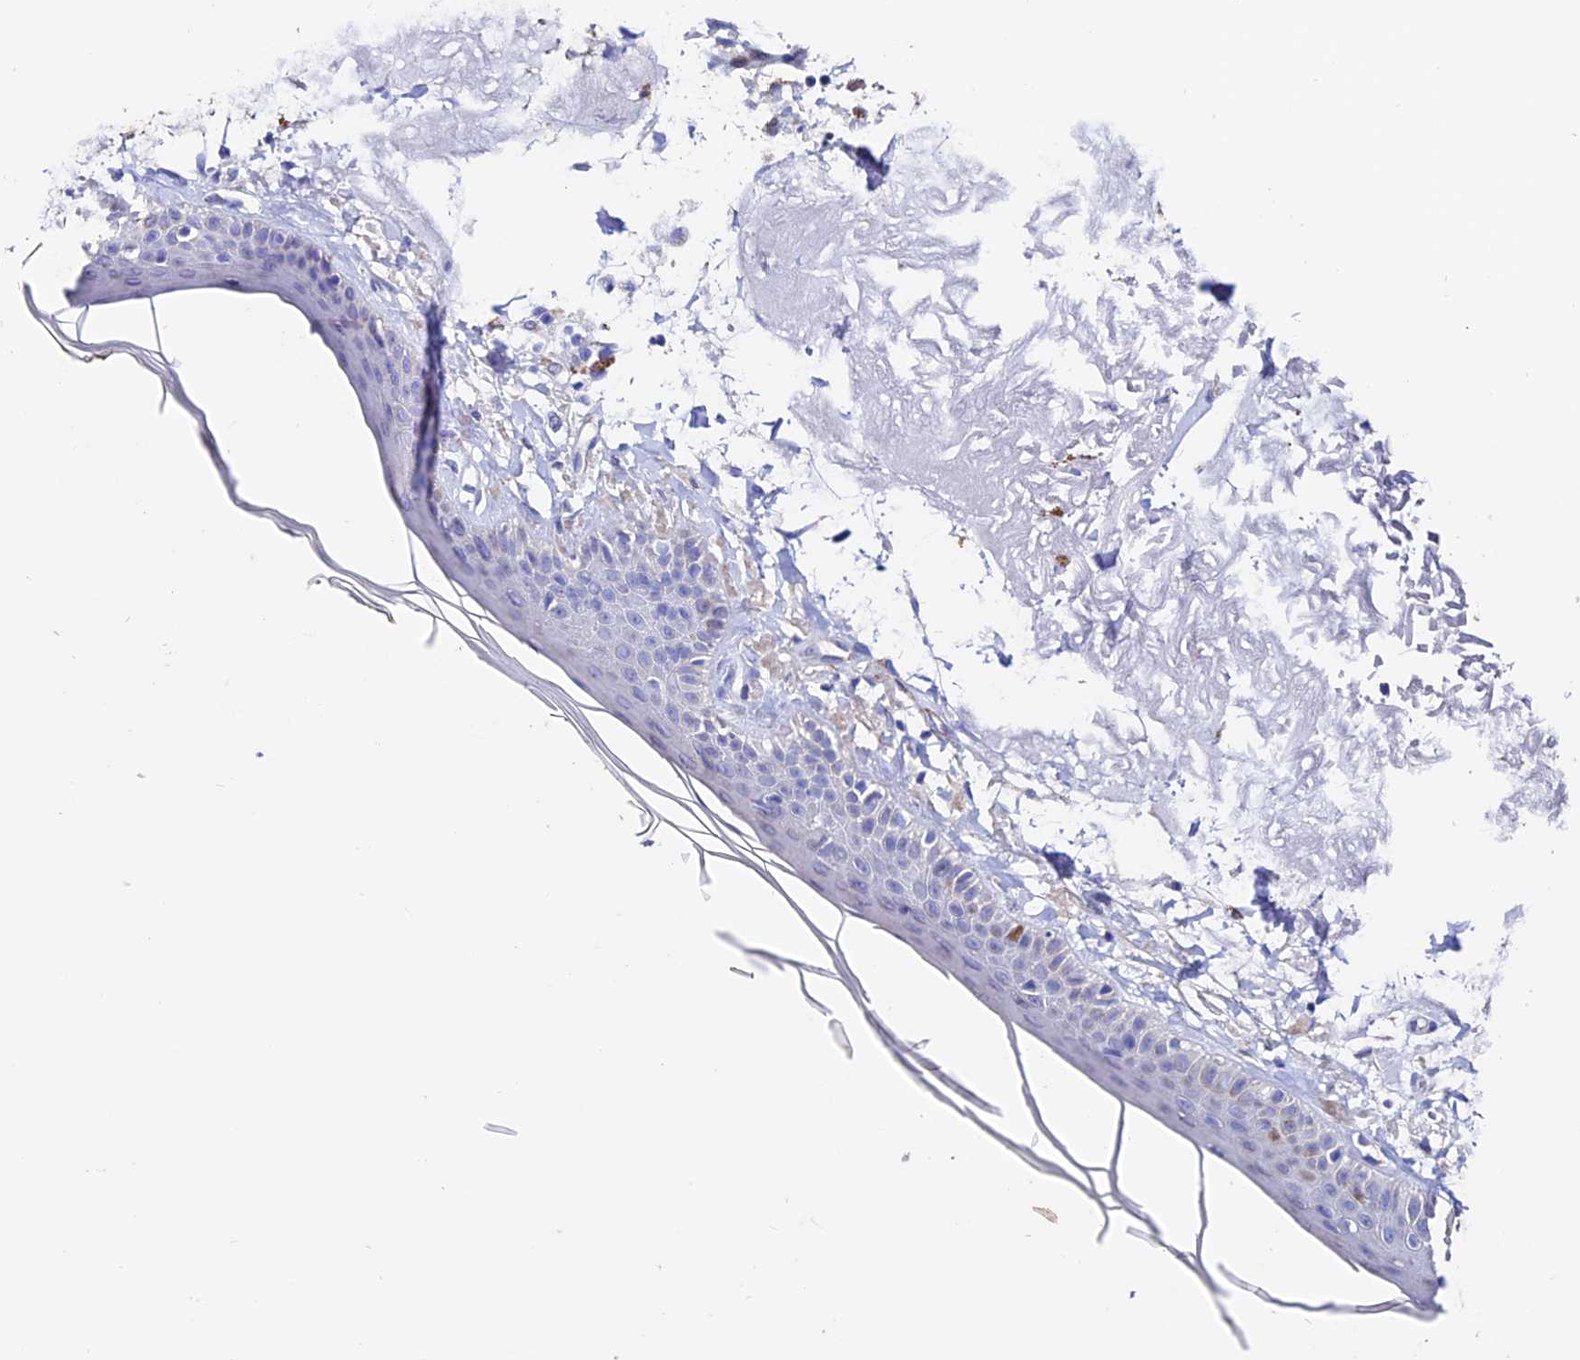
{"staining": {"intensity": "negative", "quantity": "none", "location": "none"}, "tissue": "skin", "cell_type": "Fibroblasts", "image_type": "normal", "snomed": [{"axis": "morphology", "description": "Normal tissue, NOS"}, {"axis": "topography", "description": "Skin"}, {"axis": "topography", "description": "Skeletal muscle"}], "caption": "Protein analysis of benign skin demonstrates no significant expression in fibroblasts. (Stains: DAB (3,3'-diaminobenzidine) immunohistochemistry with hematoxylin counter stain, Microscopy: brightfield microscopy at high magnification).", "gene": "ESM1", "patient": {"sex": "male", "age": 83}}